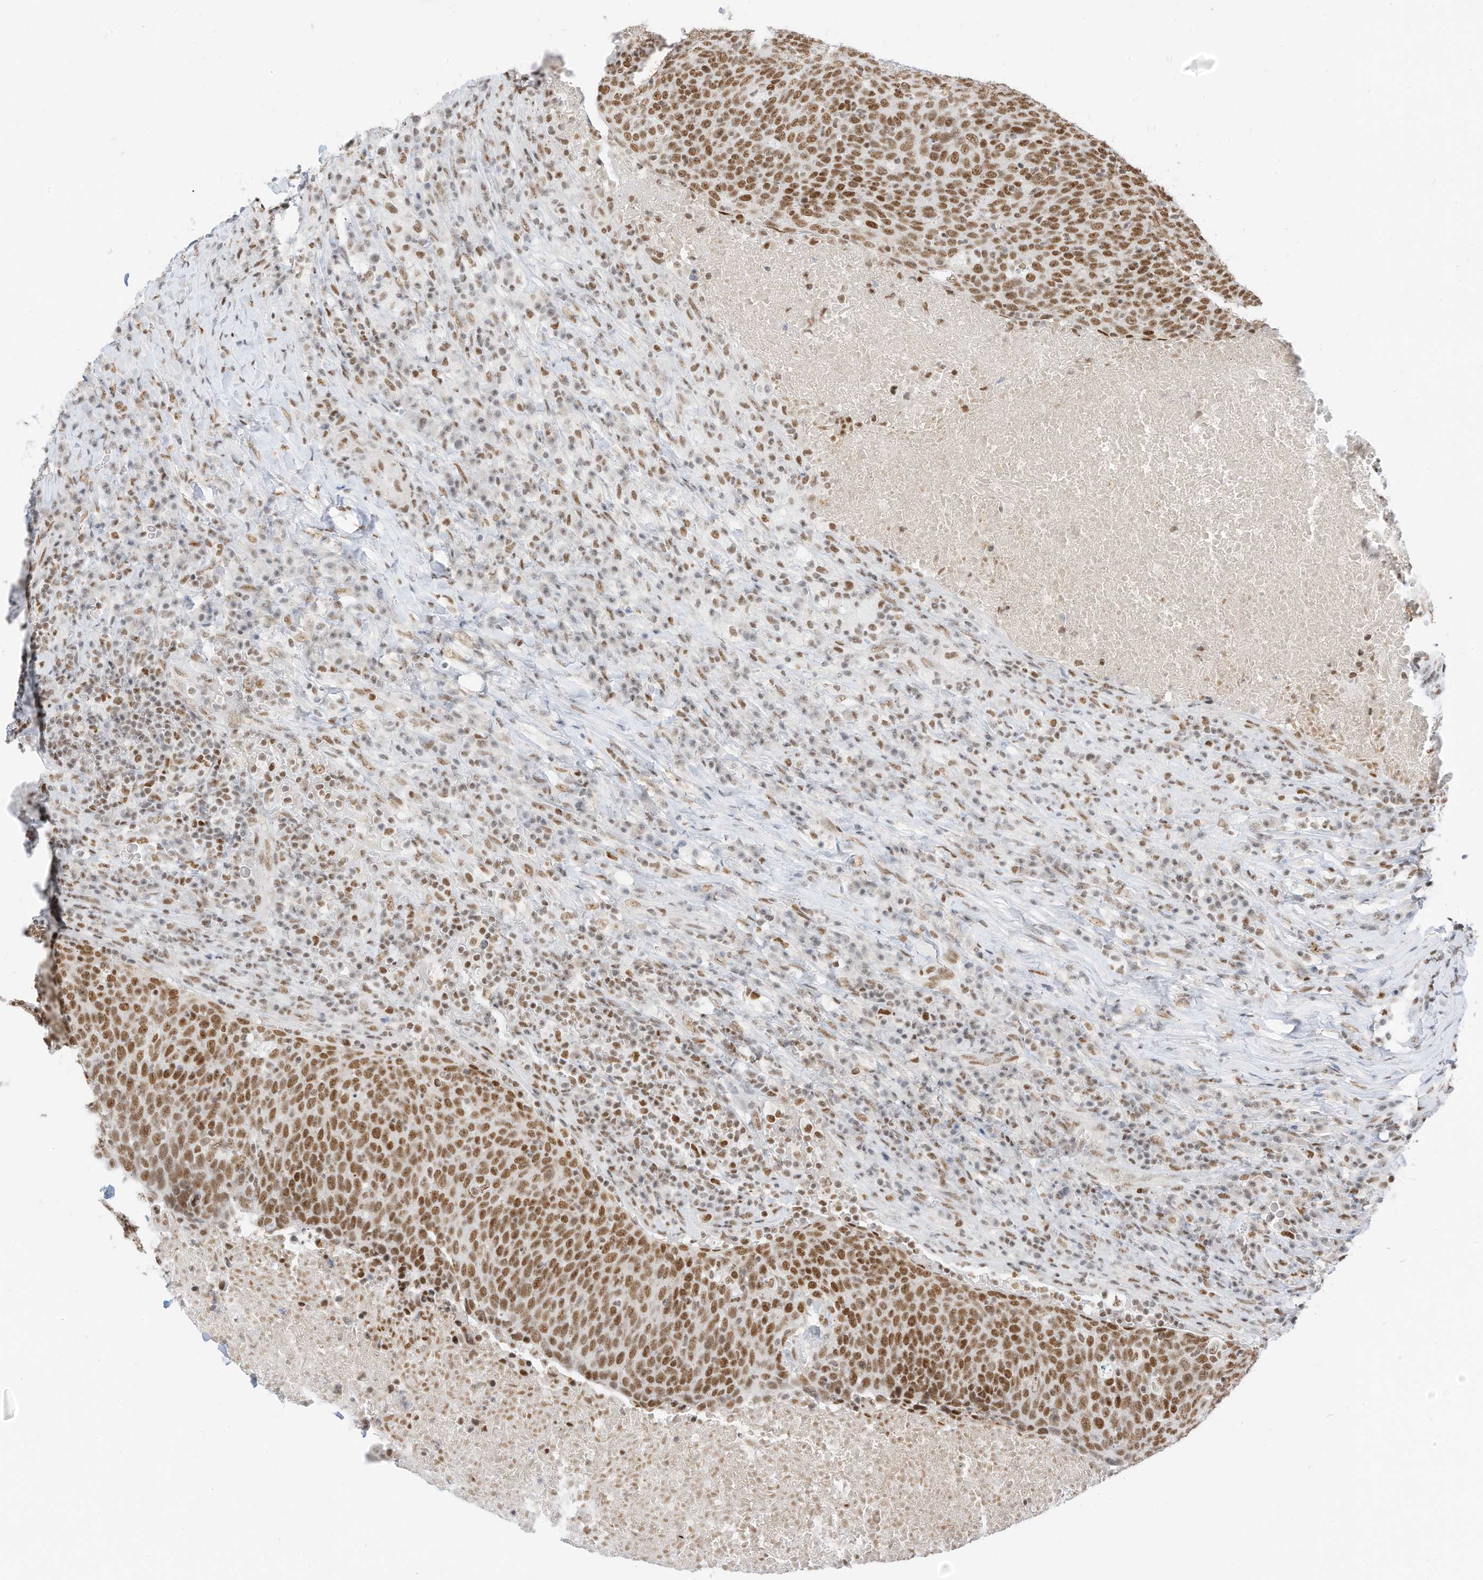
{"staining": {"intensity": "strong", "quantity": ">75%", "location": "nuclear"}, "tissue": "head and neck cancer", "cell_type": "Tumor cells", "image_type": "cancer", "snomed": [{"axis": "morphology", "description": "Squamous cell carcinoma, NOS"}, {"axis": "morphology", "description": "Squamous cell carcinoma, metastatic, NOS"}, {"axis": "topography", "description": "Lymph node"}, {"axis": "topography", "description": "Head-Neck"}], "caption": "The micrograph displays a brown stain indicating the presence of a protein in the nuclear of tumor cells in head and neck cancer (squamous cell carcinoma).", "gene": "SMARCA2", "patient": {"sex": "male", "age": 62}}